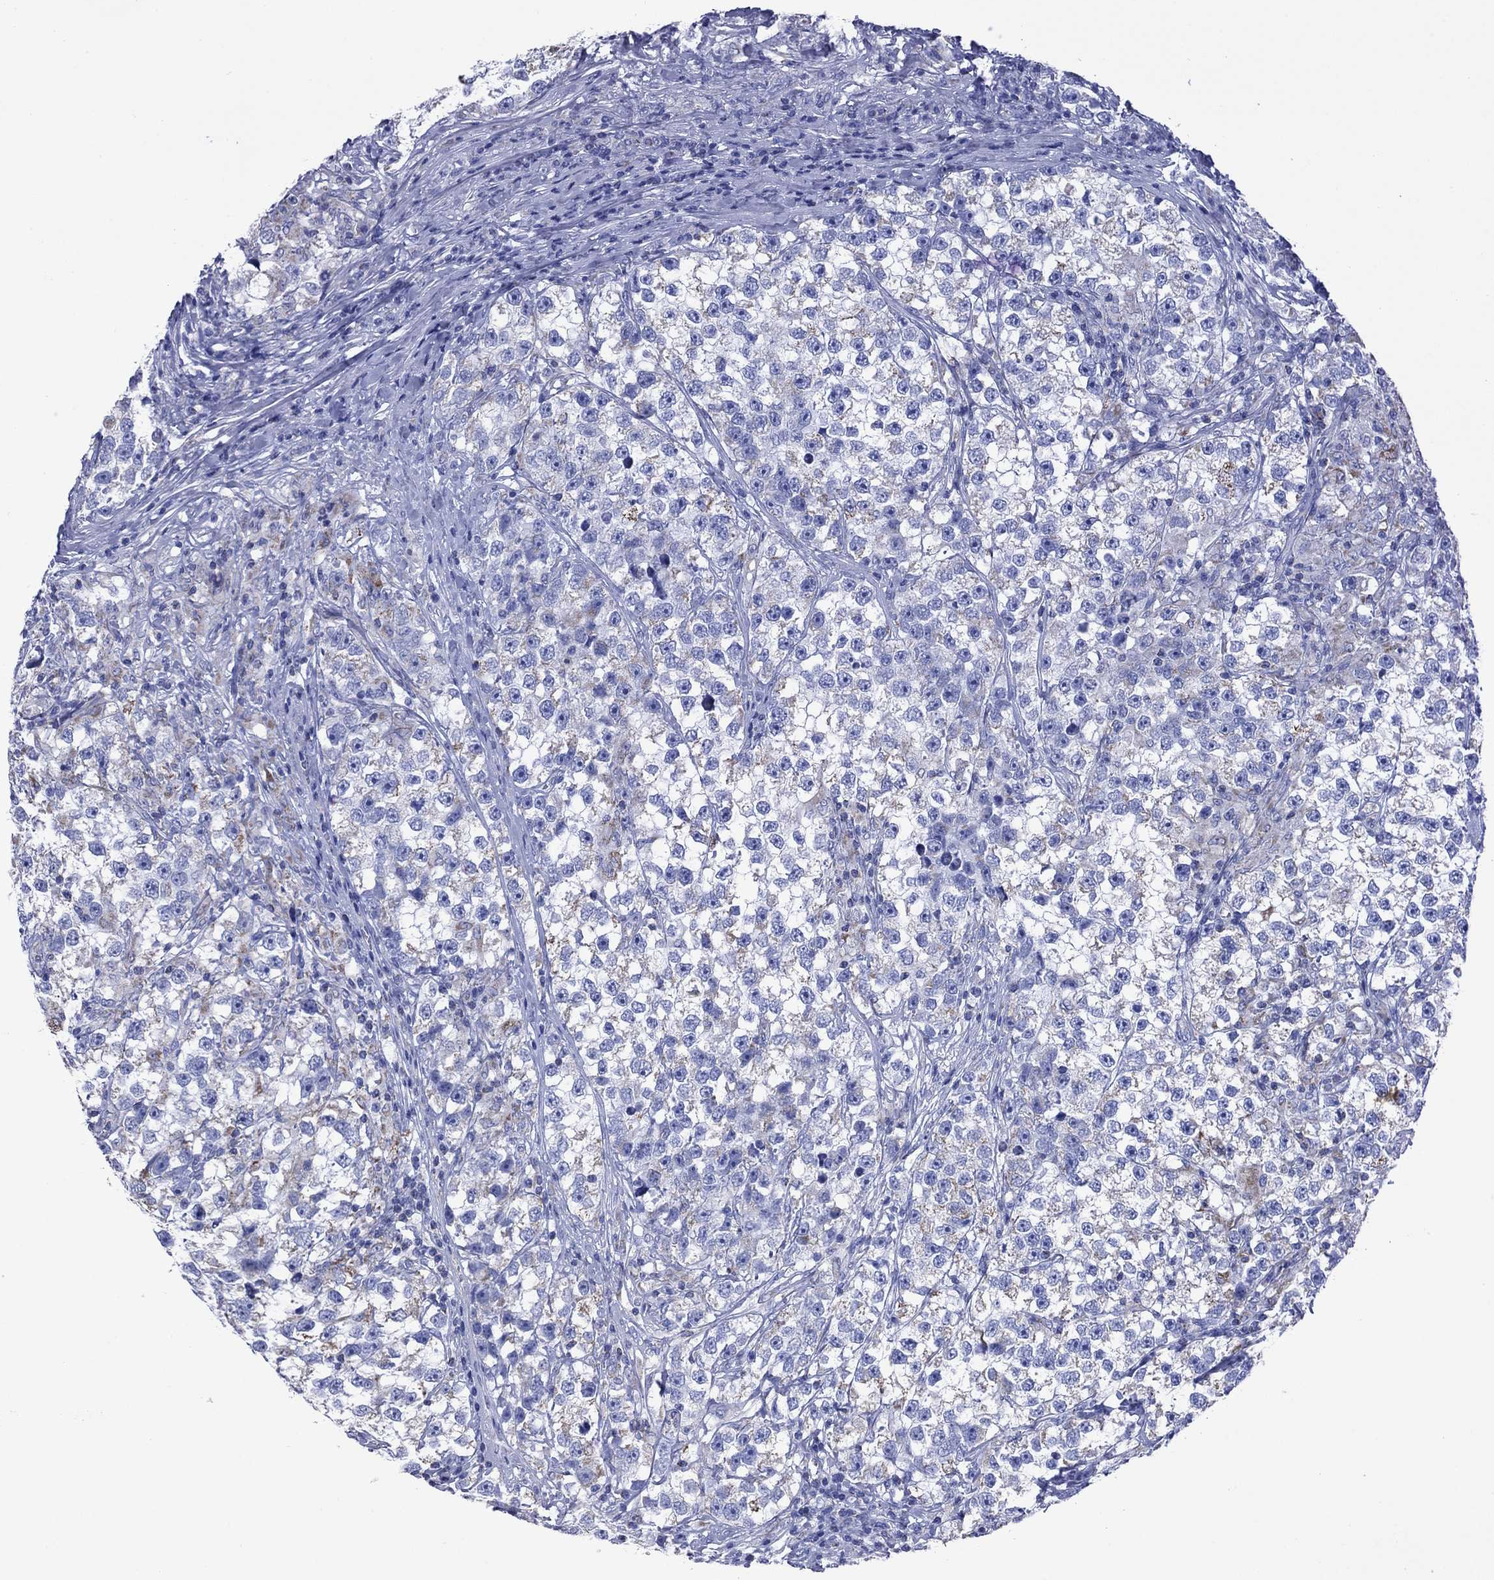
{"staining": {"intensity": "weak", "quantity": "<25%", "location": "cytoplasmic/membranous"}, "tissue": "testis cancer", "cell_type": "Tumor cells", "image_type": "cancer", "snomed": [{"axis": "morphology", "description": "Seminoma, NOS"}, {"axis": "topography", "description": "Testis"}], "caption": "IHC micrograph of testis cancer (seminoma) stained for a protein (brown), which reveals no expression in tumor cells. (Stains: DAB immunohistochemistry with hematoxylin counter stain, Microscopy: brightfield microscopy at high magnification).", "gene": "ACADSB", "patient": {"sex": "male", "age": 46}}